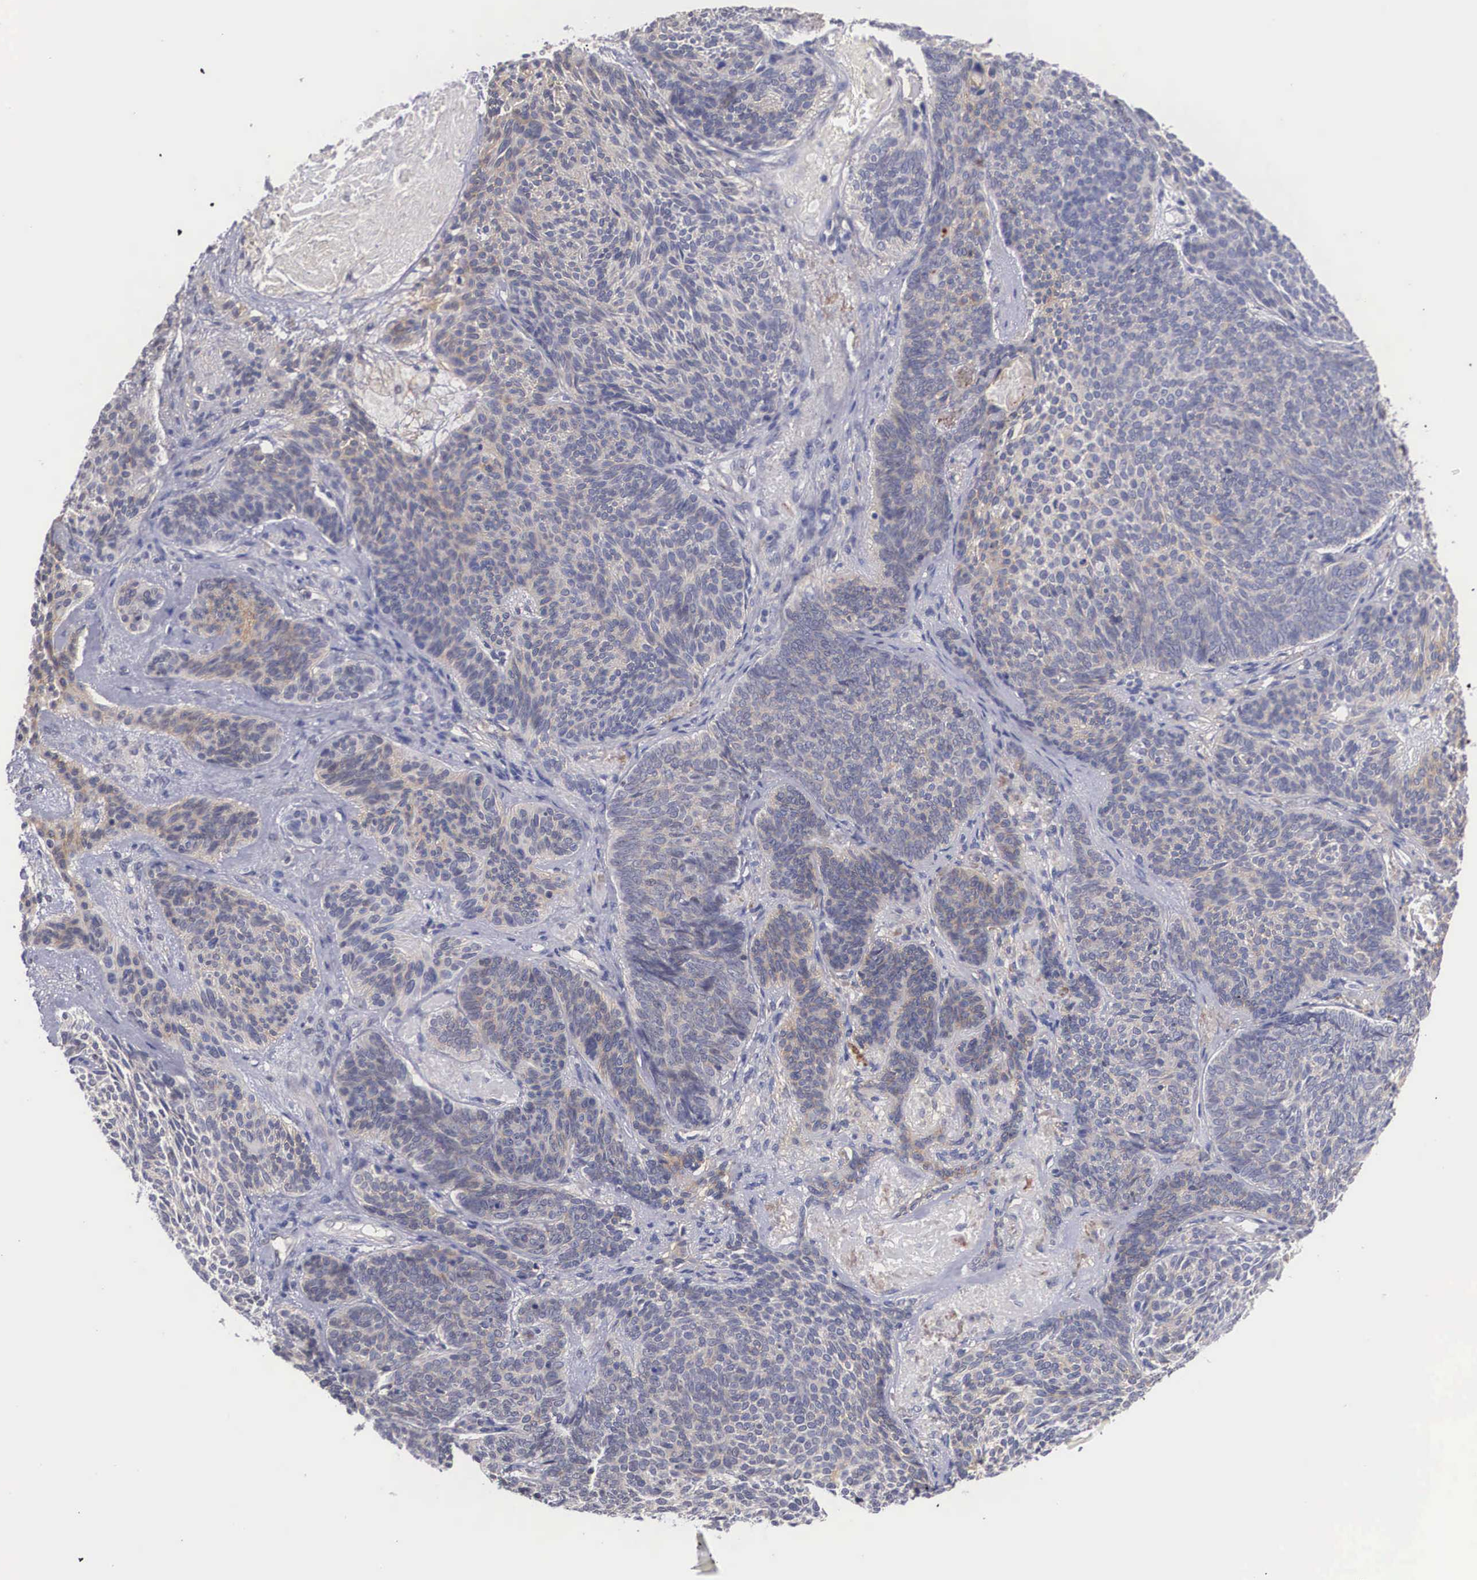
{"staining": {"intensity": "negative", "quantity": "none", "location": "none"}, "tissue": "skin cancer", "cell_type": "Tumor cells", "image_type": "cancer", "snomed": [{"axis": "morphology", "description": "Basal cell carcinoma"}, {"axis": "topography", "description": "Skin"}], "caption": "Immunohistochemistry (IHC) histopathology image of basal cell carcinoma (skin) stained for a protein (brown), which exhibits no expression in tumor cells.", "gene": "NR4A2", "patient": {"sex": "male", "age": 84}}